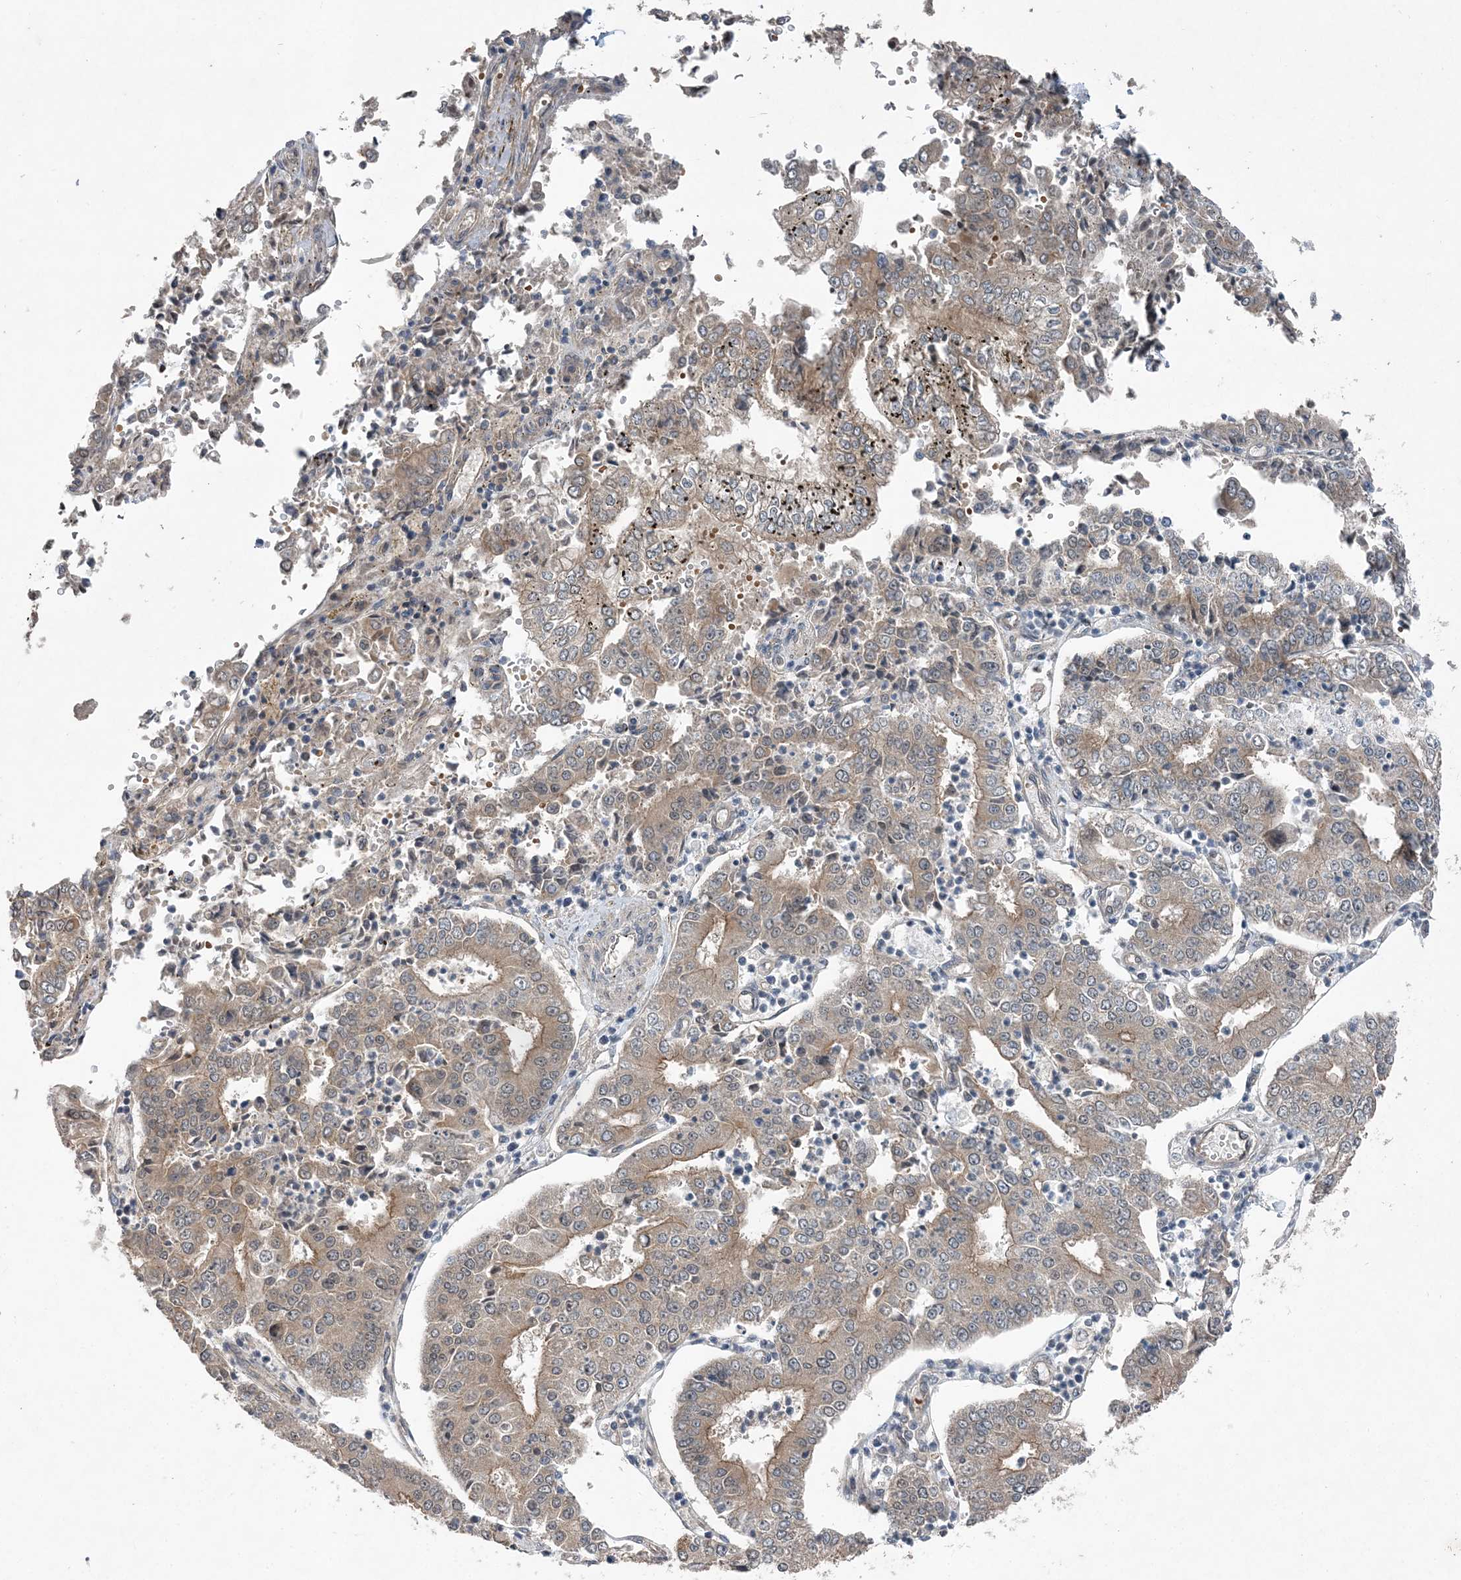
{"staining": {"intensity": "weak", "quantity": ">75%", "location": "cytoplasmic/membranous"}, "tissue": "stomach cancer", "cell_type": "Tumor cells", "image_type": "cancer", "snomed": [{"axis": "morphology", "description": "Adenocarcinoma, NOS"}, {"axis": "topography", "description": "Stomach"}], "caption": "Human stomach adenocarcinoma stained for a protein (brown) reveals weak cytoplasmic/membranous positive positivity in approximately >75% of tumor cells.", "gene": "QTRT2", "patient": {"sex": "male", "age": 76}}